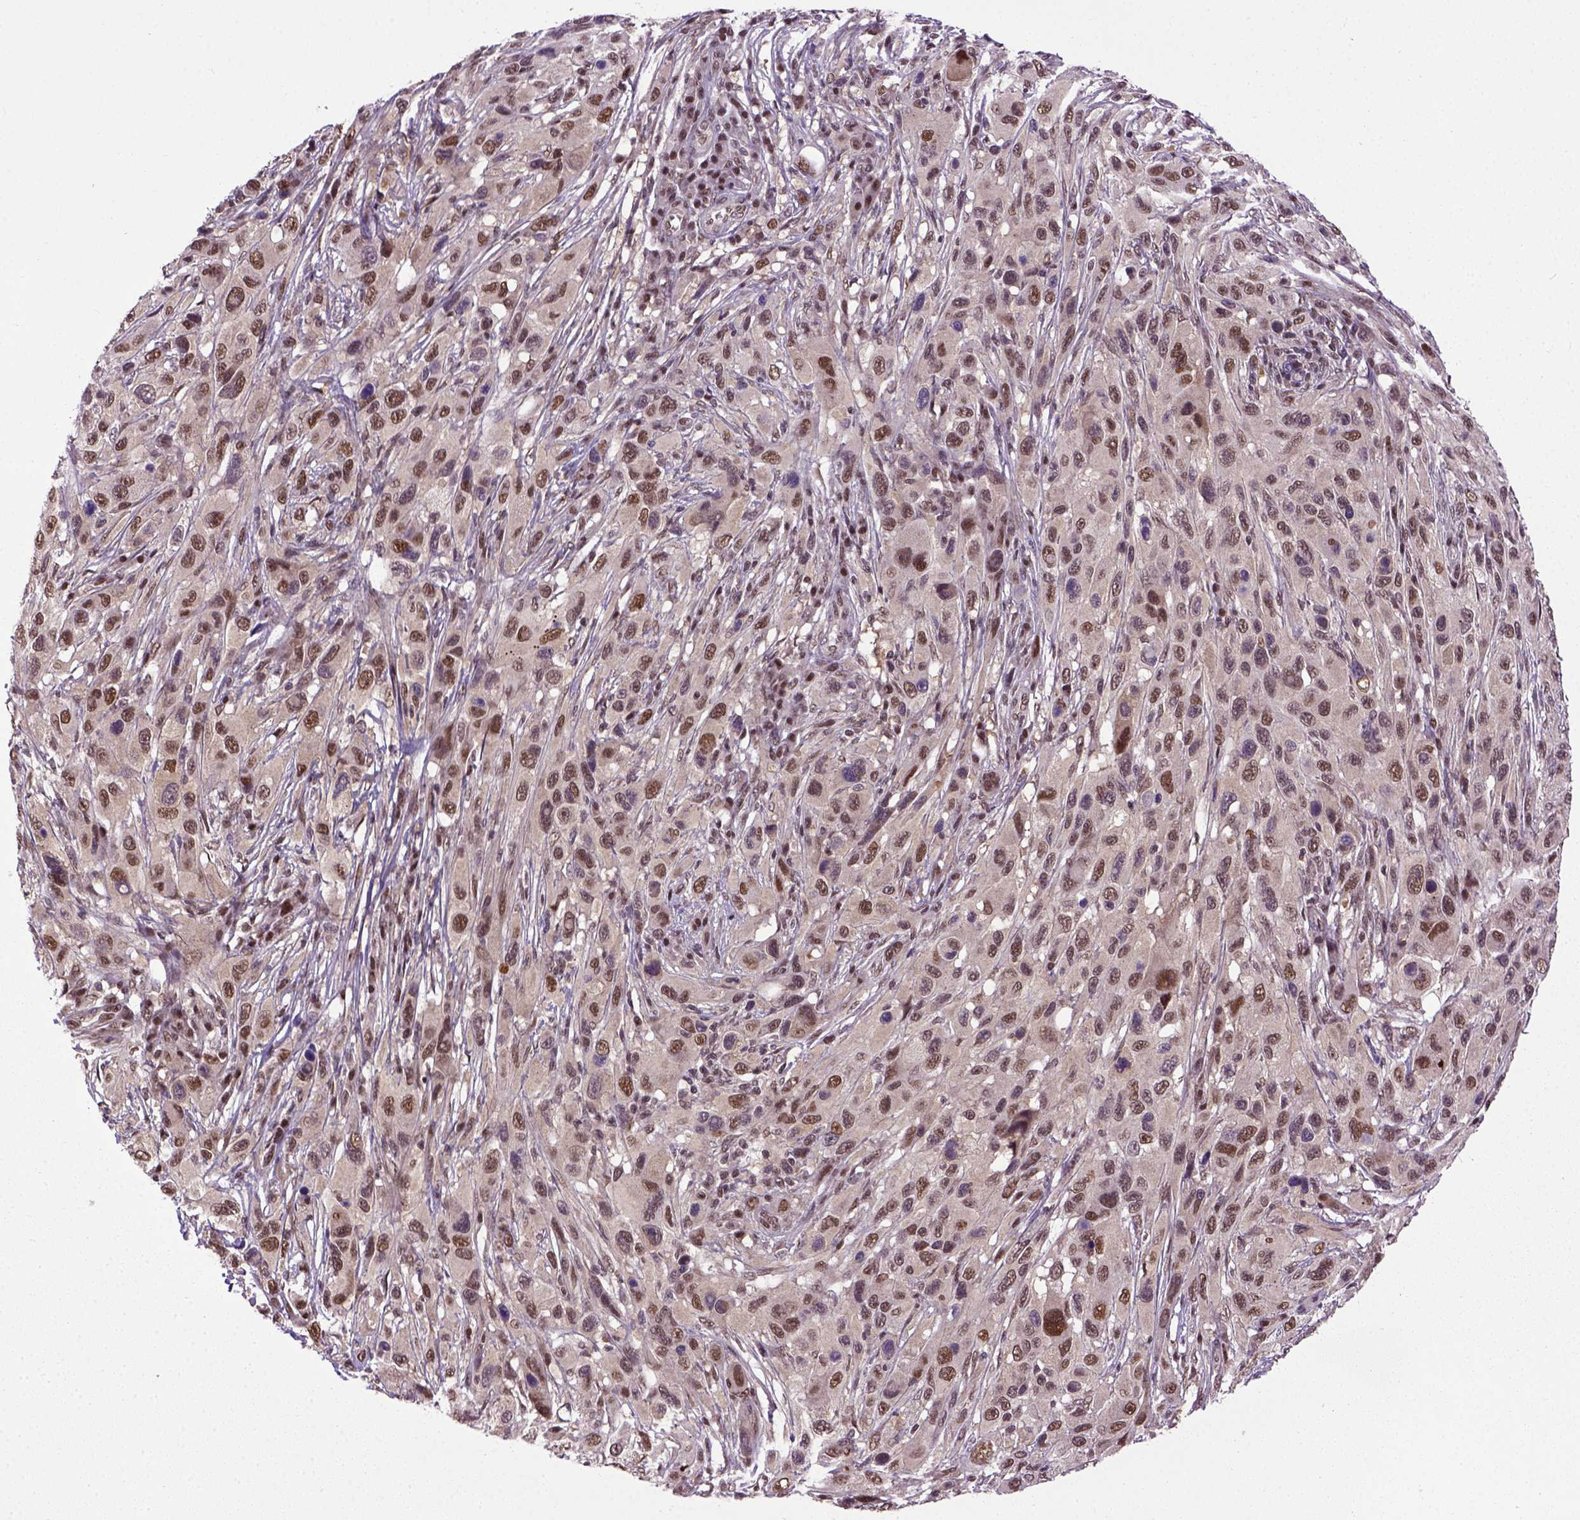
{"staining": {"intensity": "moderate", "quantity": ">75%", "location": "nuclear"}, "tissue": "melanoma", "cell_type": "Tumor cells", "image_type": "cancer", "snomed": [{"axis": "morphology", "description": "Malignant melanoma, NOS"}, {"axis": "topography", "description": "Skin"}], "caption": "Melanoma stained for a protein demonstrates moderate nuclear positivity in tumor cells. Nuclei are stained in blue.", "gene": "UBA3", "patient": {"sex": "male", "age": 53}}